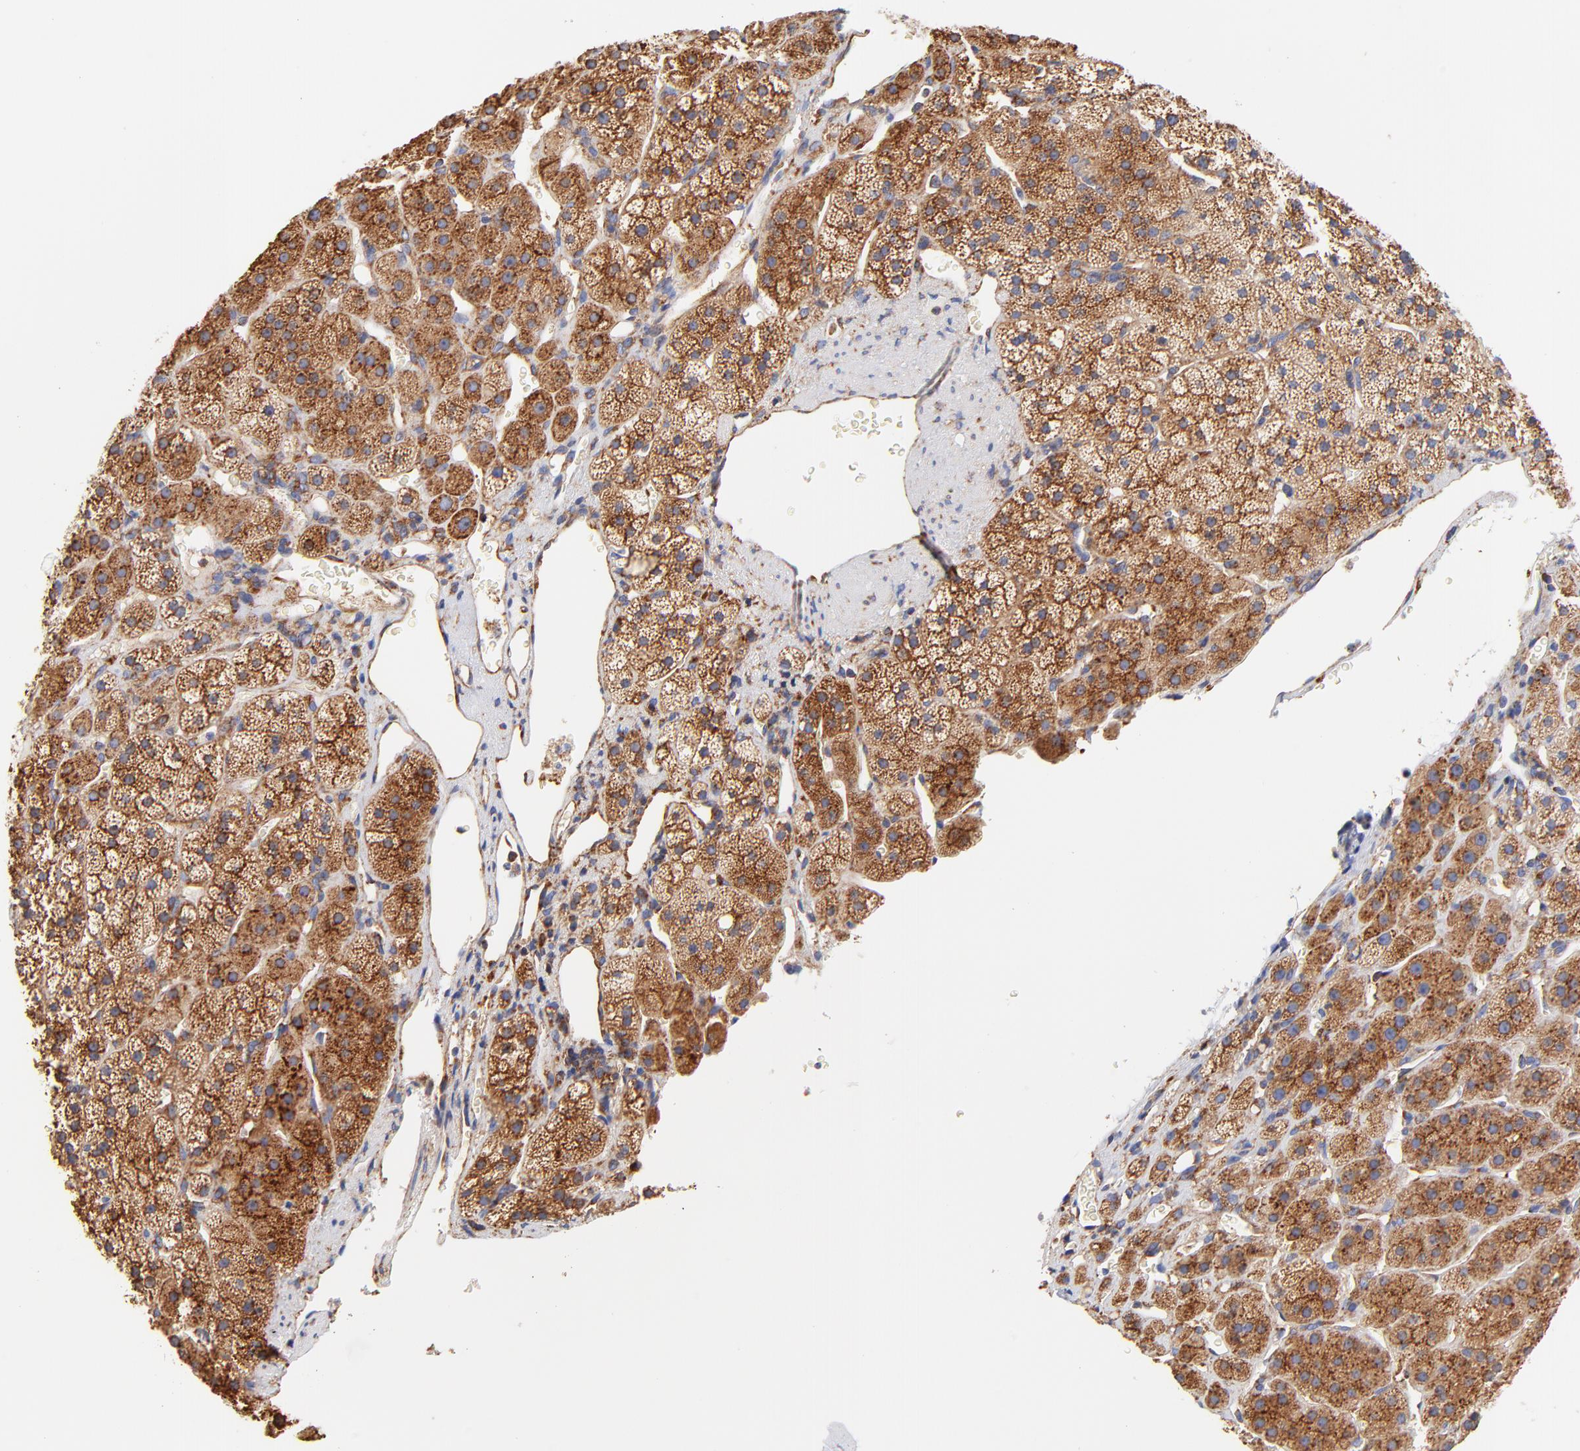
{"staining": {"intensity": "strong", "quantity": ">75%", "location": "cytoplasmic/membranous"}, "tissue": "adrenal gland", "cell_type": "Glandular cells", "image_type": "normal", "snomed": [{"axis": "morphology", "description": "Normal tissue, NOS"}, {"axis": "topography", "description": "Adrenal gland"}], "caption": "Normal adrenal gland demonstrates strong cytoplasmic/membranous positivity in approximately >75% of glandular cells.", "gene": "RPL27", "patient": {"sex": "female", "age": 44}}